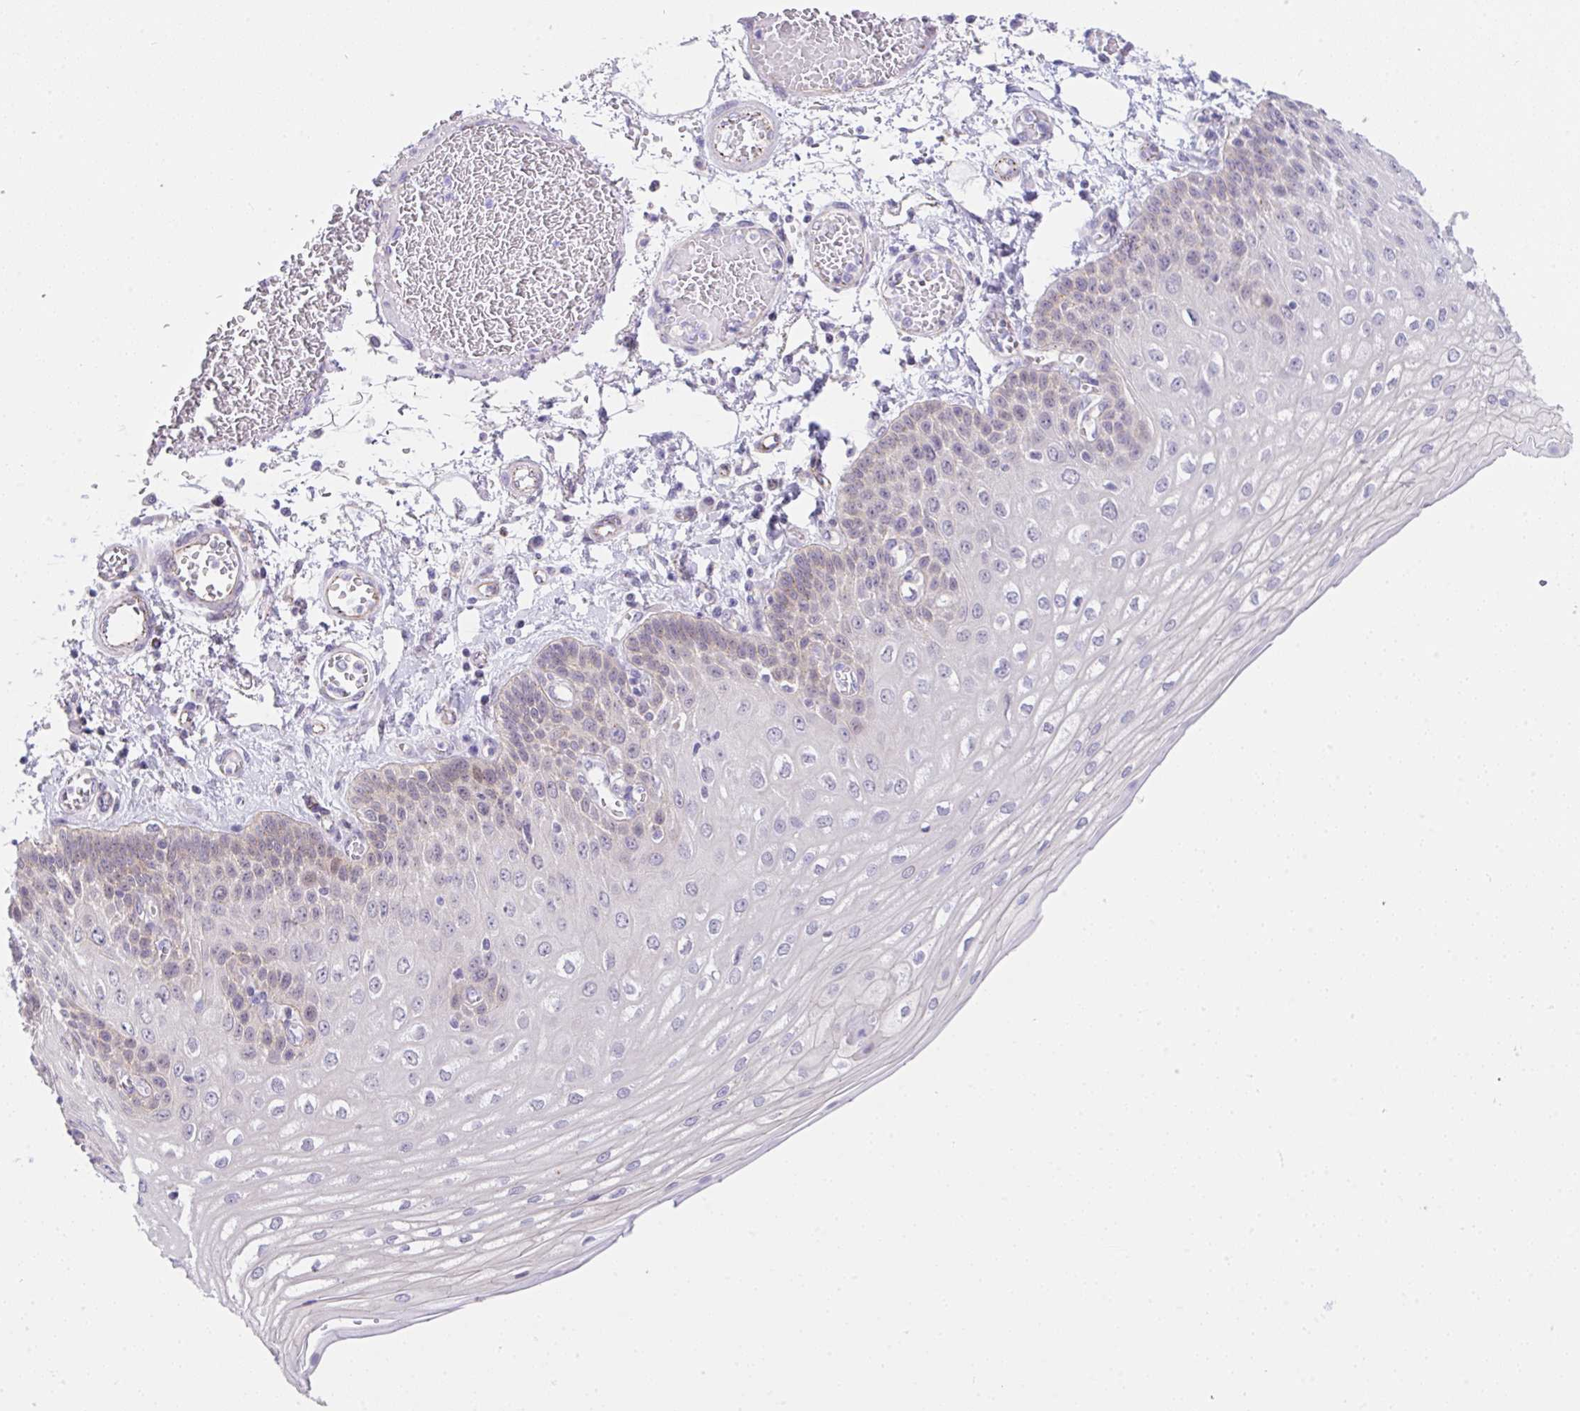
{"staining": {"intensity": "negative", "quantity": "none", "location": "none"}, "tissue": "esophagus", "cell_type": "Squamous epithelial cells", "image_type": "normal", "snomed": [{"axis": "morphology", "description": "Normal tissue, NOS"}, {"axis": "morphology", "description": "Adenocarcinoma, NOS"}, {"axis": "topography", "description": "Esophagus"}], "caption": "Histopathology image shows no significant protein staining in squamous epithelial cells of normal esophagus. (Stains: DAB immunohistochemistry (IHC) with hematoxylin counter stain, Microscopy: brightfield microscopy at high magnification).", "gene": "CGNL1", "patient": {"sex": "male", "age": 81}}